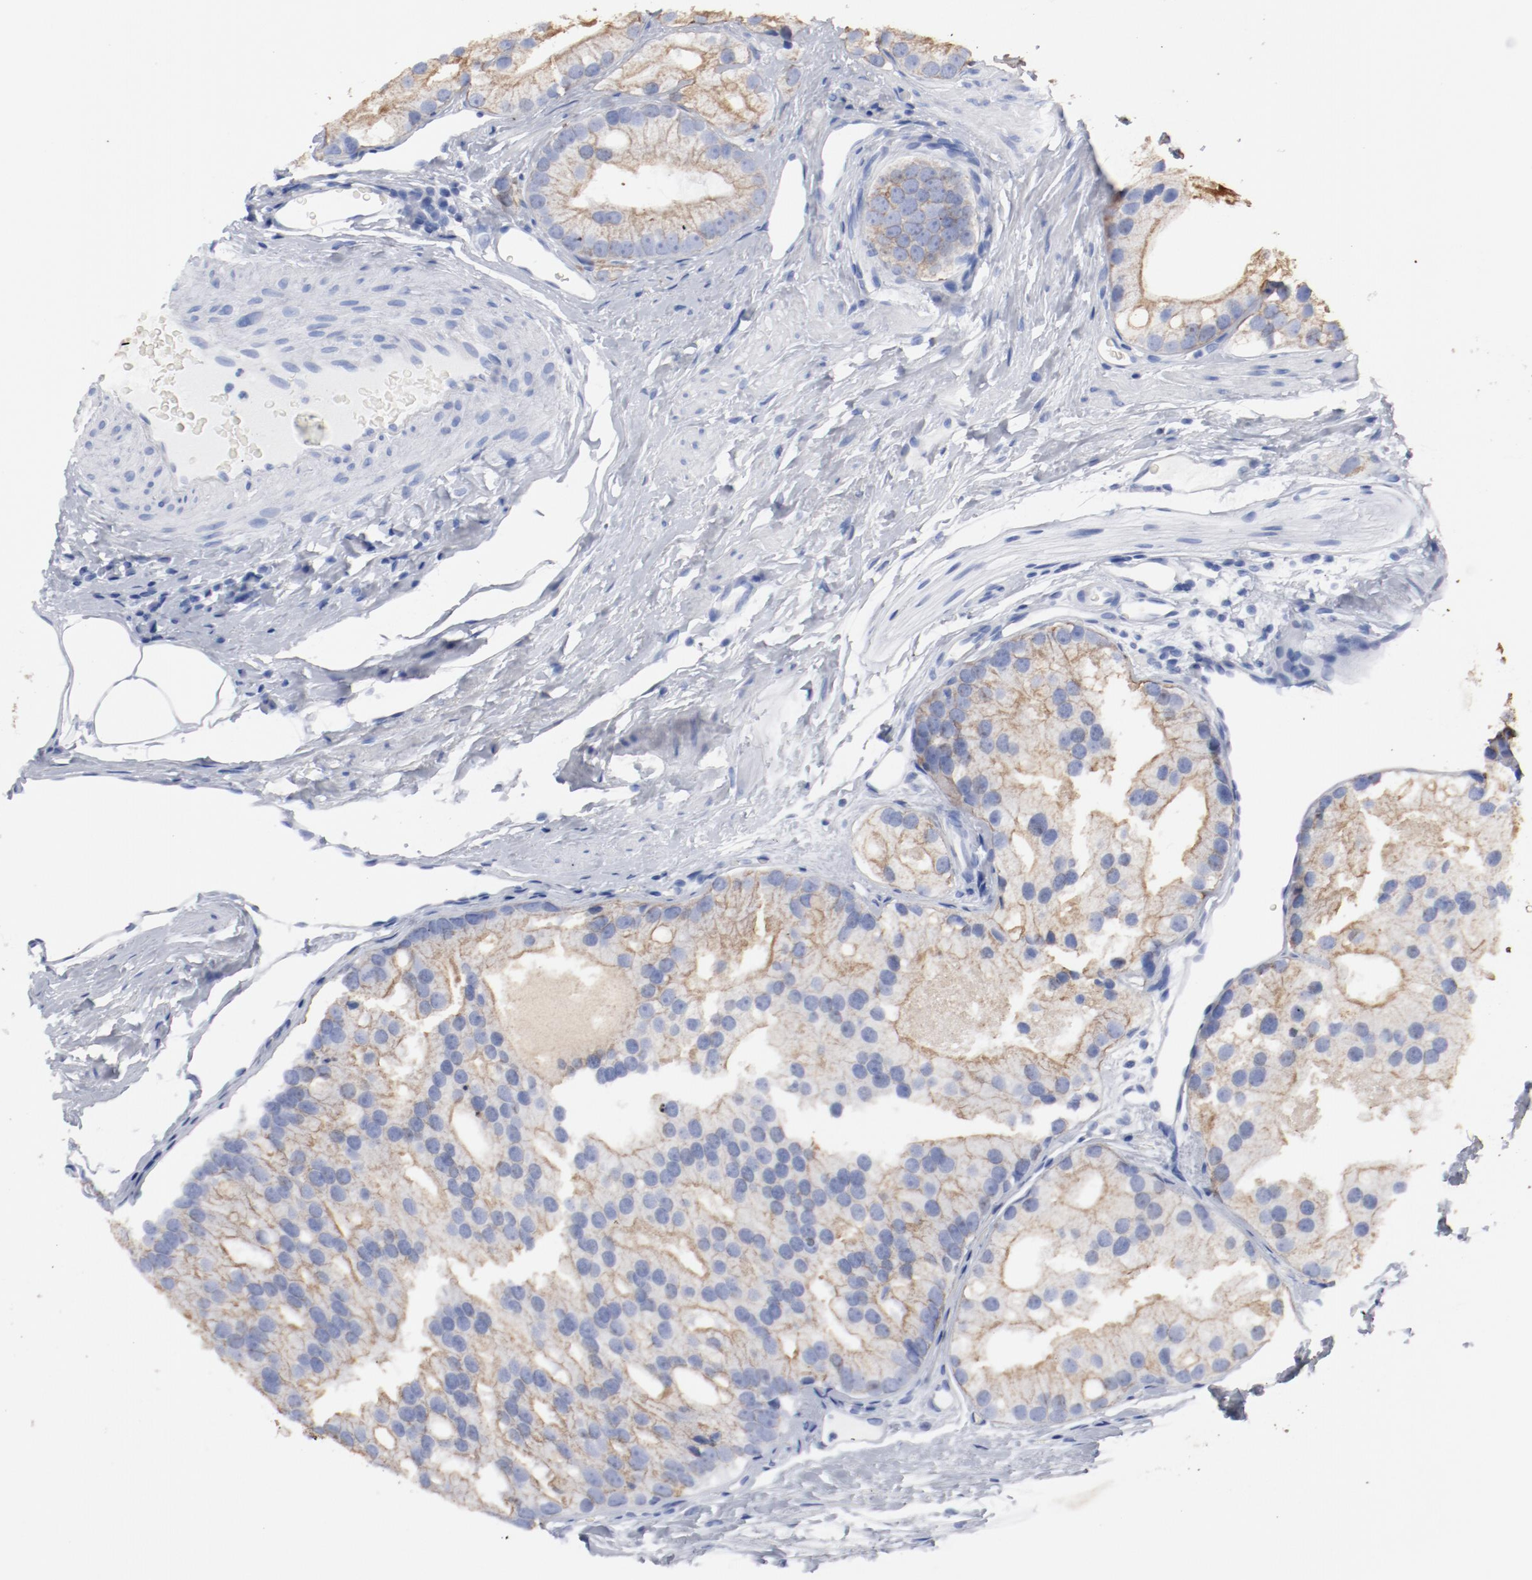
{"staining": {"intensity": "moderate", "quantity": ">75%", "location": "cytoplasmic/membranous"}, "tissue": "prostate cancer", "cell_type": "Tumor cells", "image_type": "cancer", "snomed": [{"axis": "morphology", "description": "Adenocarcinoma, Low grade"}, {"axis": "topography", "description": "Prostate"}], "caption": "Human prostate cancer stained with a brown dye exhibits moderate cytoplasmic/membranous positive positivity in approximately >75% of tumor cells.", "gene": "TSPAN6", "patient": {"sex": "male", "age": 69}}